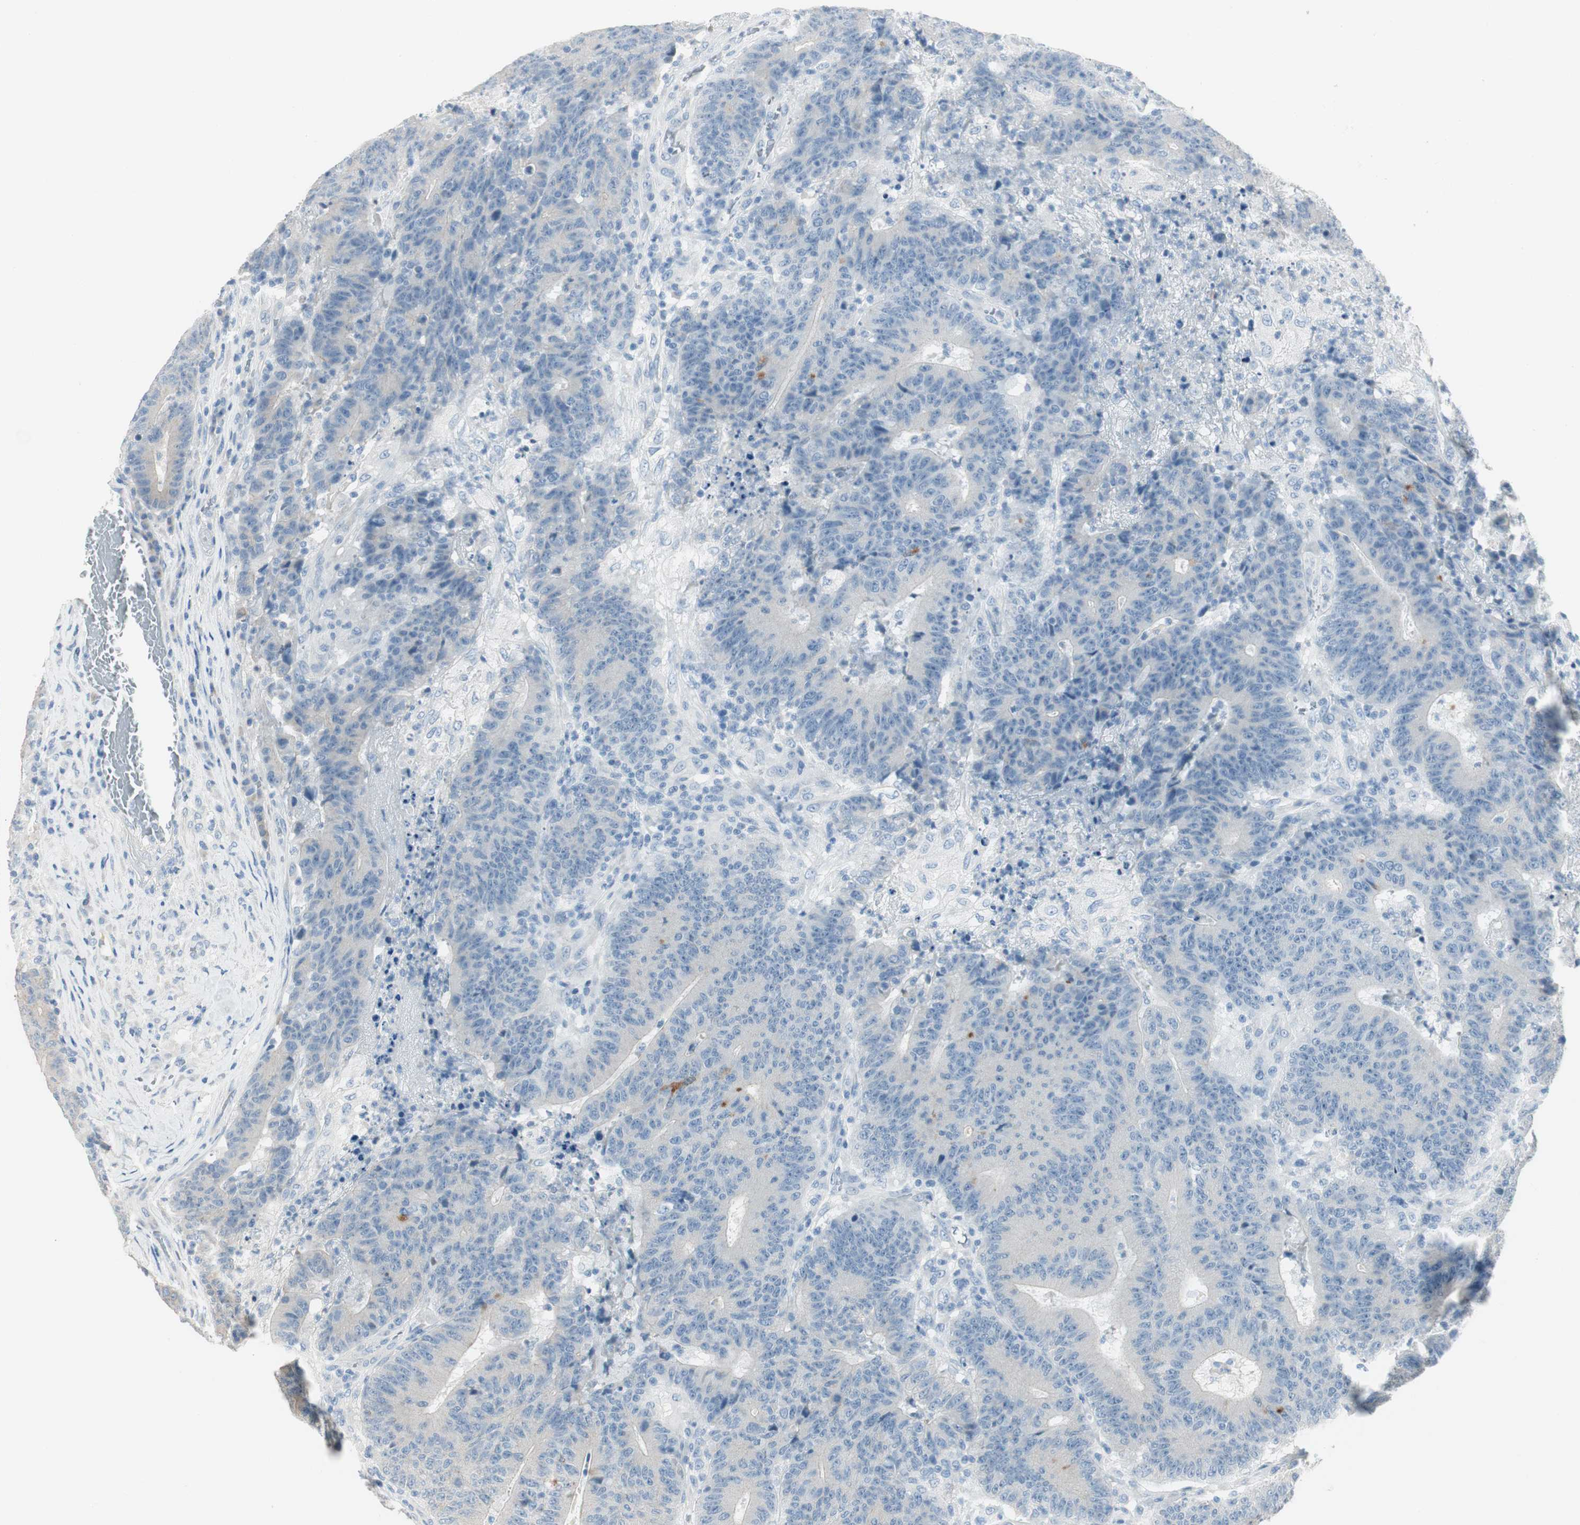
{"staining": {"intensity": "negative", "quantity": "none", "location": "none"}, "tissue": "colorectal cancer", "cell_type": "Tumor cells", "image_type": "cancer", "snomed": [{"axis": "morphology", "description": "Normal tissue, NOS"}, {"axis": "morphology", "description": "Adenocarcinoma, NOS"}, {"axis": "topography", "description": "Colon"}], "caption": "Tumor cells show no significant protein positivity in adenocarcinoma (colorectal).", "gene": "SPINK4", "patient": {"sex": "female", "age": 75}}